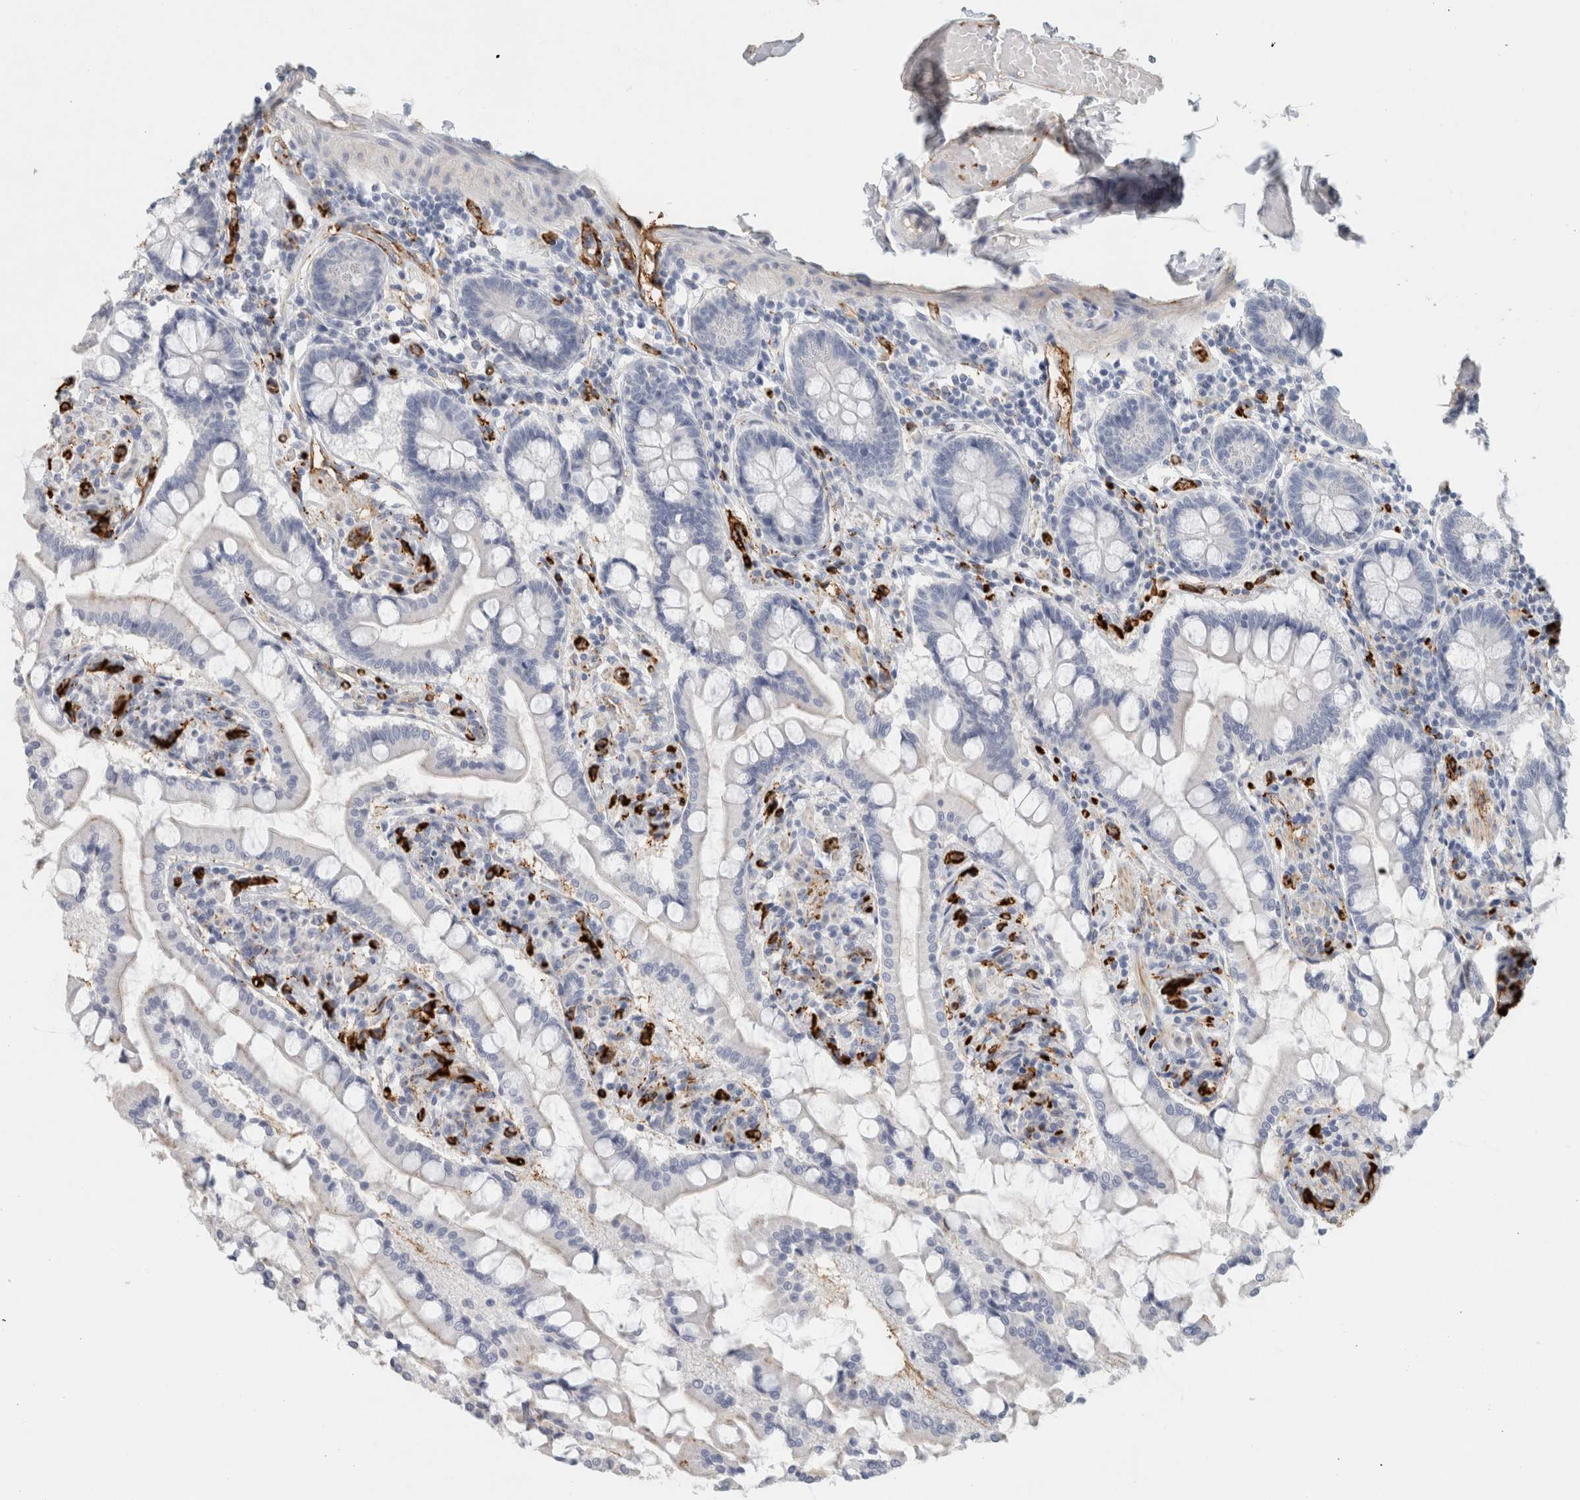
{"staining": {"intensity": "weak", "quantity": "<25%", "location": "cytoplasmic/membranous"}, "tissue": "small intestine", "cell_type": "Glandular cells", "image_type": "normal", "snomed": [{"axis": "morphology", "description": "Normal tissue, NOS"}, {"axis": "topography", "description": "Small intestine"}], "caption": "The IHC image has no significant expression in glandular cells of small intestine. The staining is performed using DAB (3,3'-diaminobenzidine) brown chromogen with nuclei counter-stained in using hematoxylin.", "gene": "CD36", "patient": {"sex": "male", "age": 41}}